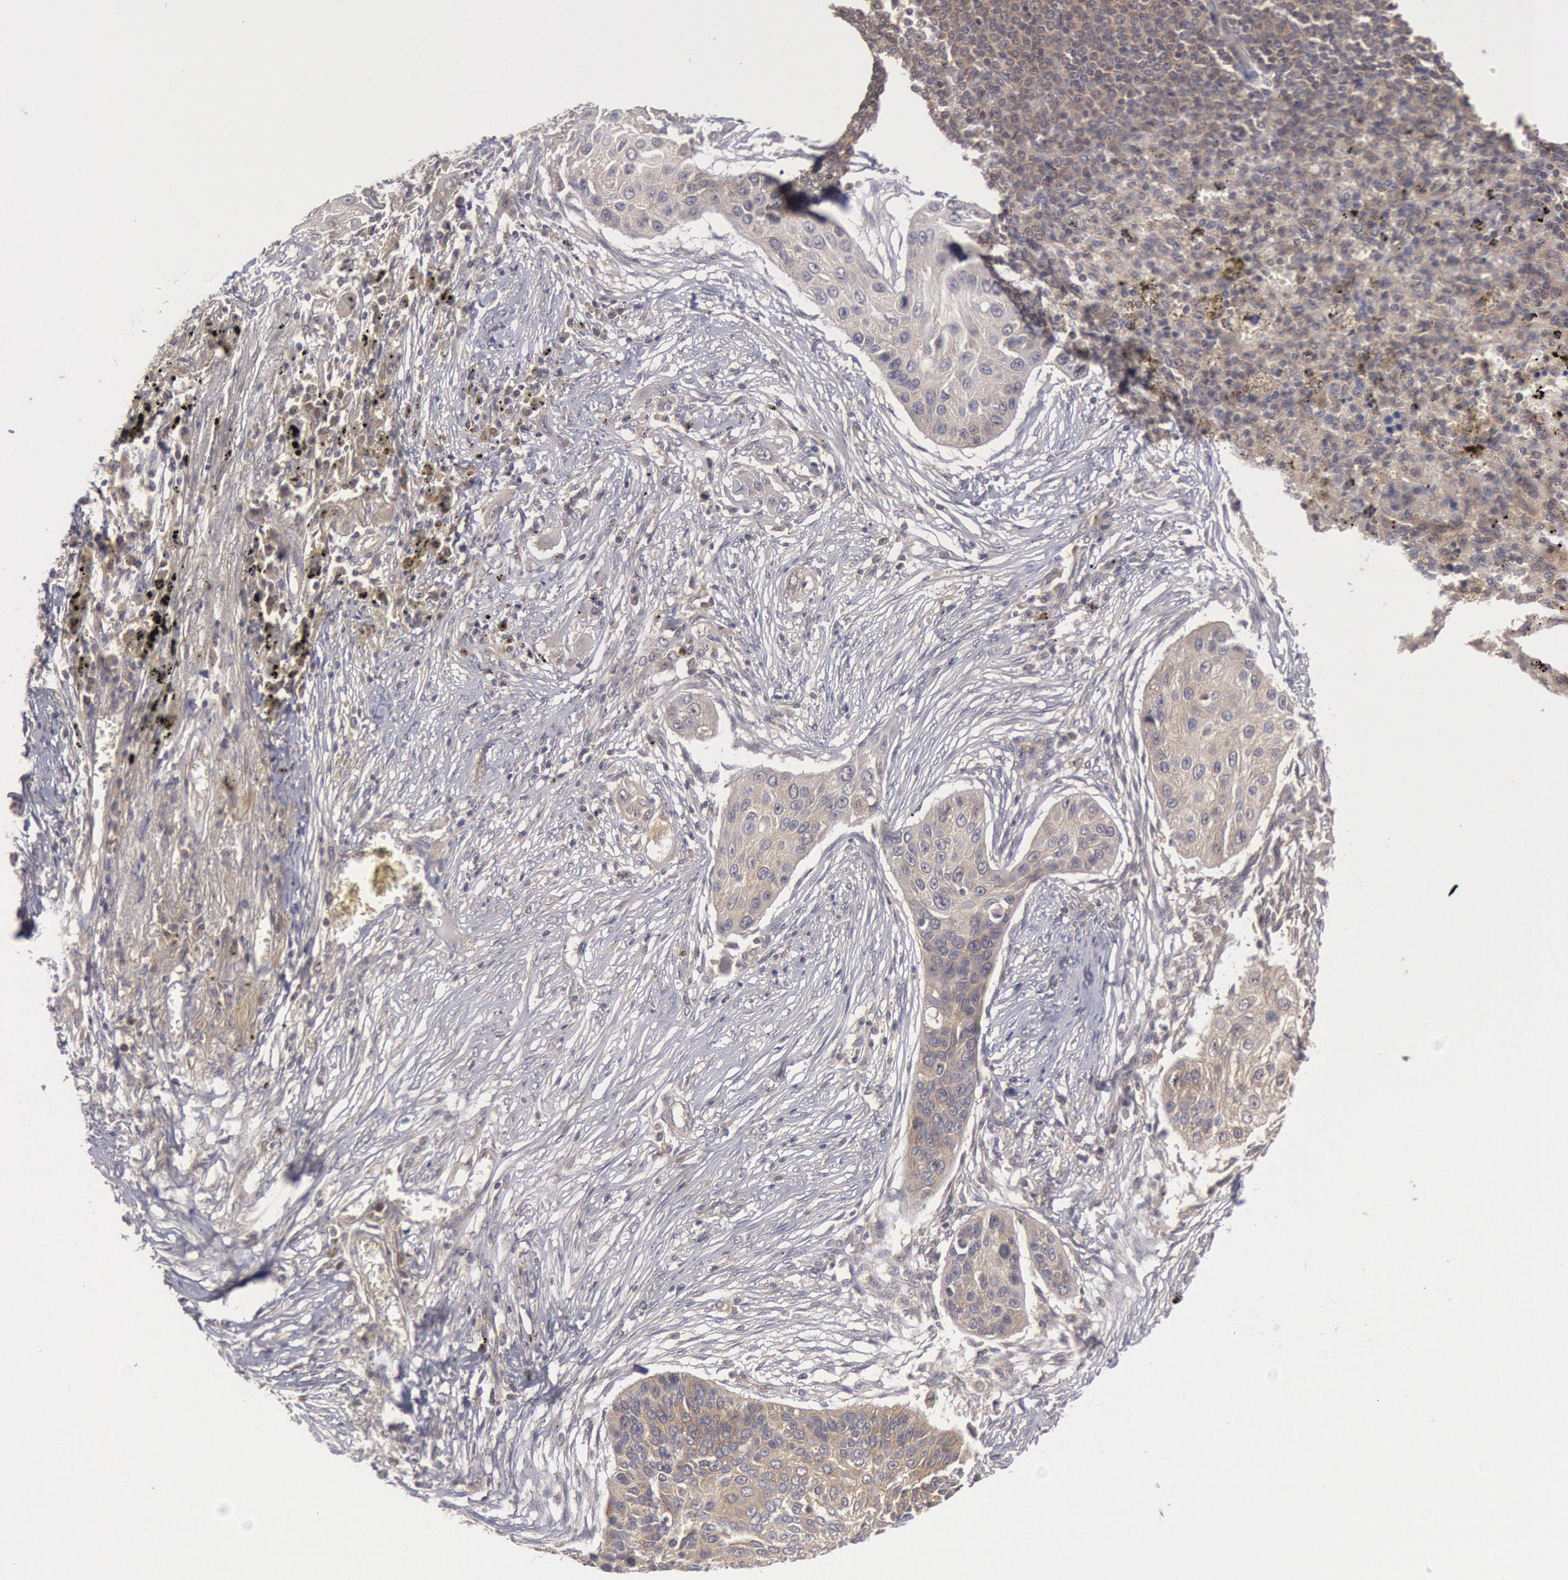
{"staining": {"intensity": "weak", "quantity": "25%-75%", "location": "cytoplasmic/membranous"}, "tissue": "lung cancer", "cell_type": "Tumor cells", "image_type": "cancer", "snomed": [{"axis": "morphology", "description": "Squamous cell carcinoma, NOS"}, {"axis": "topography", "description": "Lung"}], "caption": "Approximately 25%-75% of tumor cells in human lung cancer display weak cytoplasmic/membranous protein staining as visualized by brown immunohistochemical staining.", "gene": "BRAF", "patient": {"sex": "male", "age": 71}}